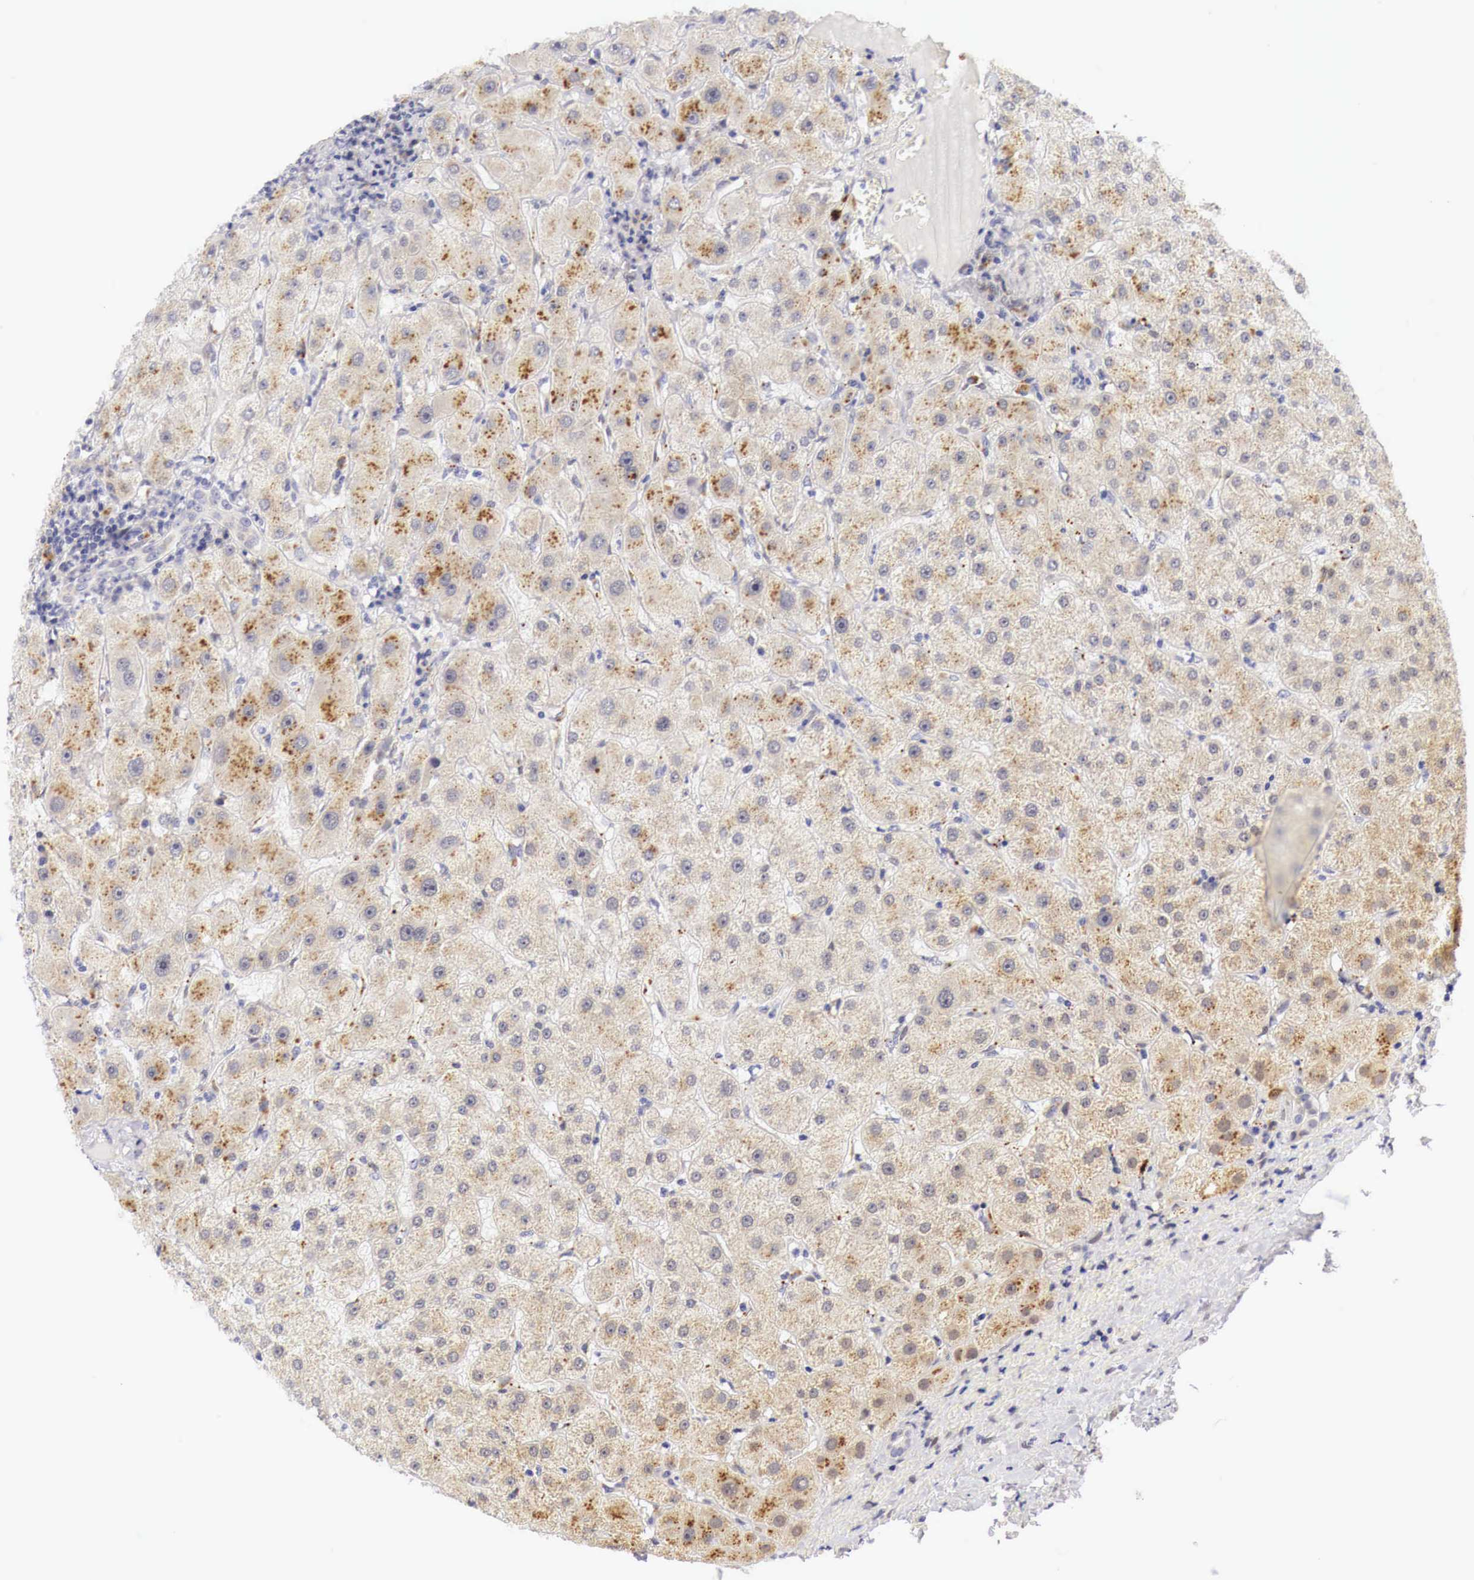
{"staining": {"intensity": "negative", "quantity": "none", "location": "none"}, "tissue": "liver", "cell_type": "Cholangiocytes", "image_type": "normal", "snomed": [{"axis": "morphology", "description": "Normal tissue, NOS"}, {"axis": "topography", "description": "Liver"}], "caption": "A photomicrograph of human liver is negative for staining in cholangiocytes. (Stains: DAB immunohistochemistry with hematoxylin counter stain, Microscopy: brightfield microscopy at high magnification).", "gene": "CASP3", "patient": {"sex": "female", "age": 79}}